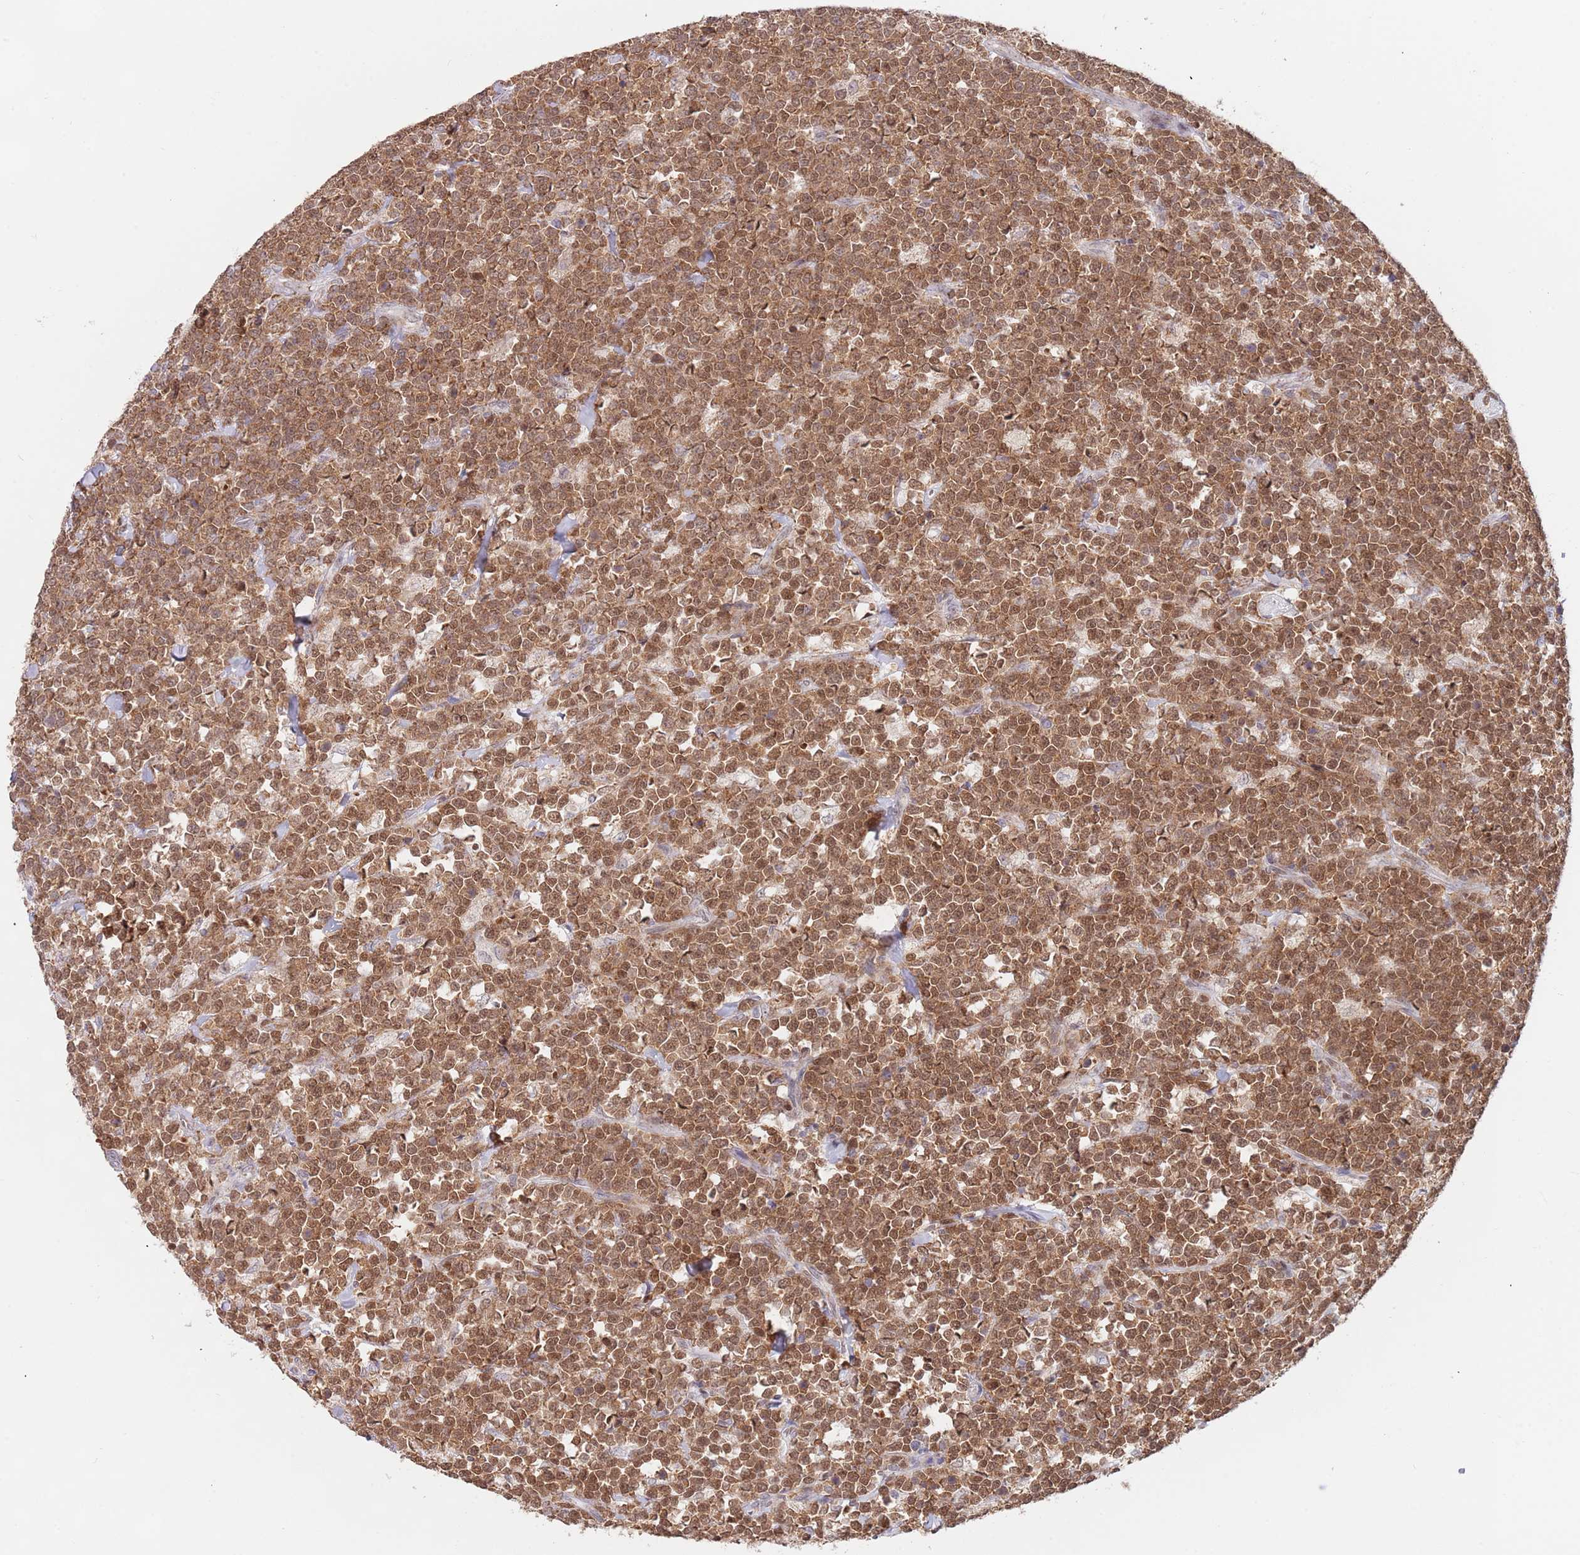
{"staining": {"intensity": "moderate", "quantity": ">75%", "location": "cytoplasmic/membranous,nuclear"}, "tissue": "lymphoma", "cell_type": "Tumor cells", "image_type": "cancer", "snomed": [{"axis": "morphology", "description": "Malignant lymphoma, non-Hodgkin's type, High grade"}, {"axis": "topography", "description": "Small intestine"}, {"axis": "topography", "description": "Colon"}], "caption": "Human lymphoma stained for a protein (brown) exhibits moderate cytoplasmic/membranous and nuclear positive positivity in about >75% of tumor cells.", "gene": "TIMM13", "patient": {"sex": "male", "age": 8}}